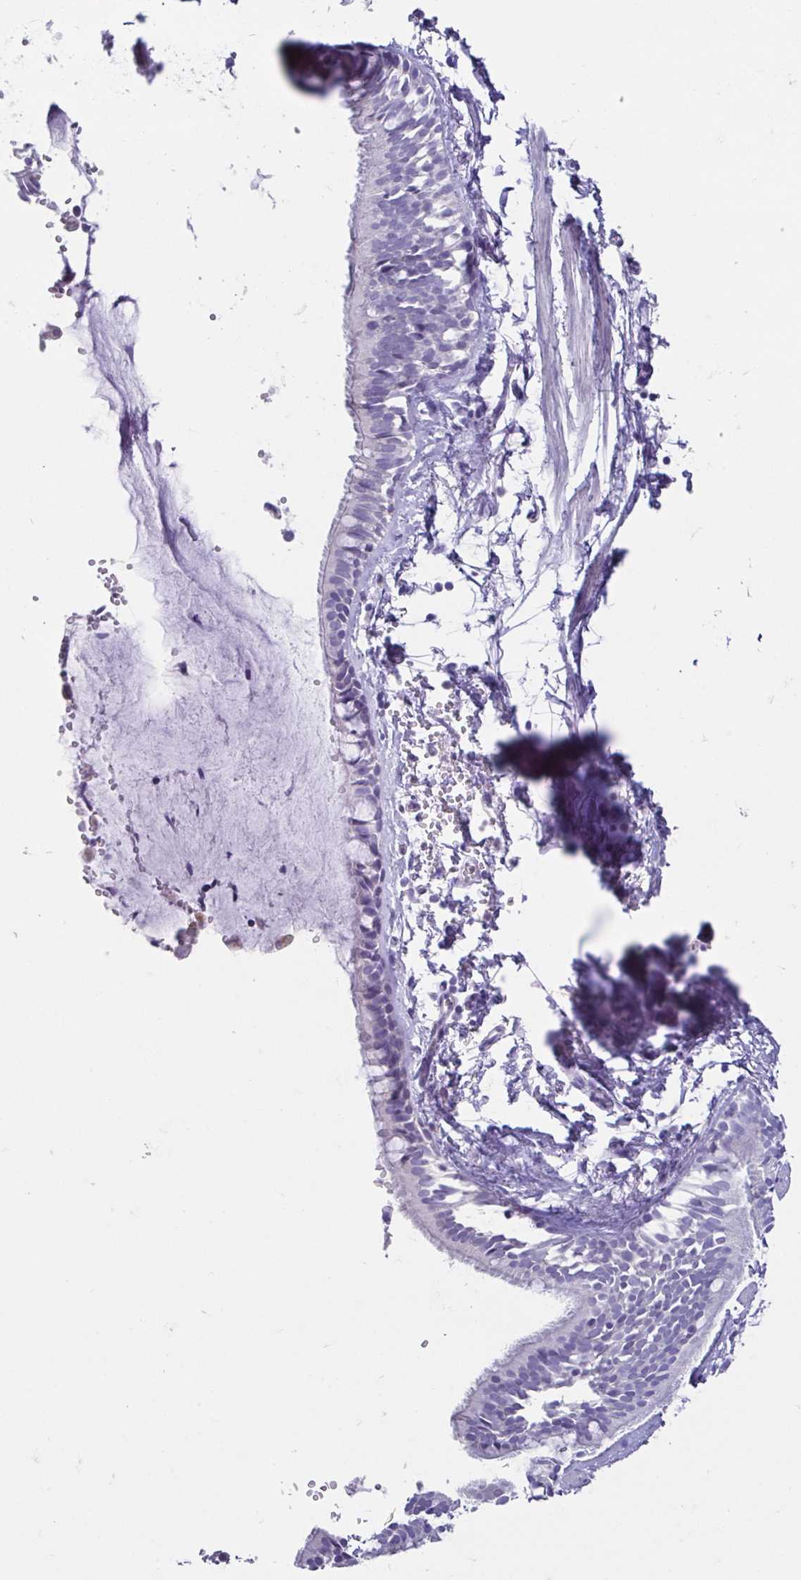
{"staining": {"intensity": "negative", "quantity": "none", "location": "none"}, "tissue": "bronchus", "cell_type": "Respiratory epithelial cells", "image_type": "normal", "snomed": [{"axis": "morphology", "description": "Normal tissue, NOS"}, {"axis": "topography", "description": "Bronchus"}], "caption": "This micrograph is of benign bronchus stained with immunohistochemistry to label a protein in brown with the nuclei are counter-stained blue. There is no expression in respiratory epithelial cells.", "gene": "RDH11", "patient": {"sex": "female", "age": 59}}